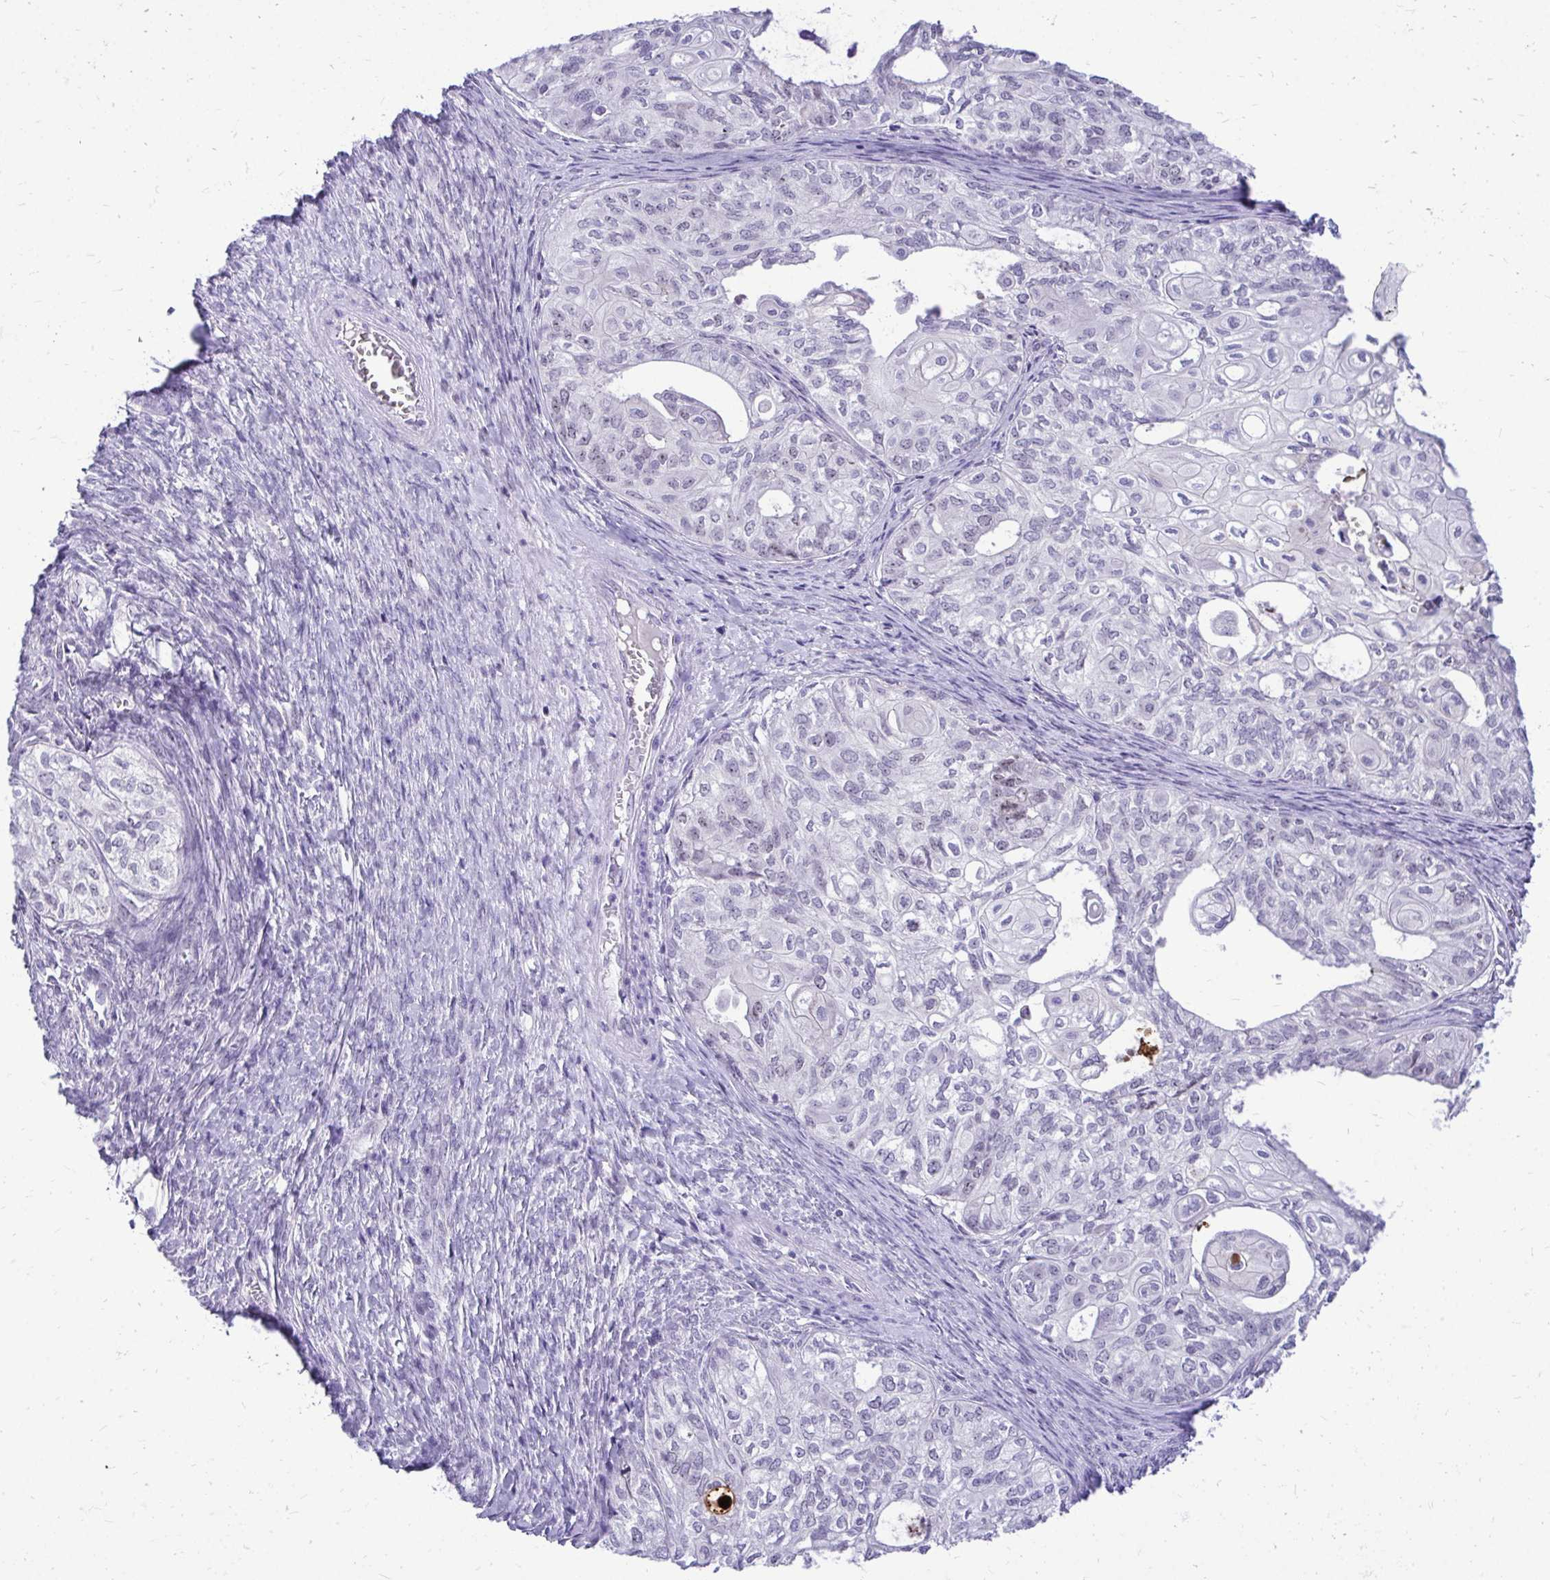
{"staining": {"intensity": "negative", "quantity": "none", "location": "none"}, "tissue": "ovarian cancer", "cell_type": "Tumor cells", "image_type": "cancer", "snomed": [{"axis": "morphology", "description": "Carcinoma, endometroid"}, {"axis": "topography", "description": "Ovary"}], "caption": "Image shows no significant protein expression in tumor cells of ovarian cancer. (DAB IHC, high magnification).", "gene": "NIFK", "patient": {"sex": "female", "age": 64}}